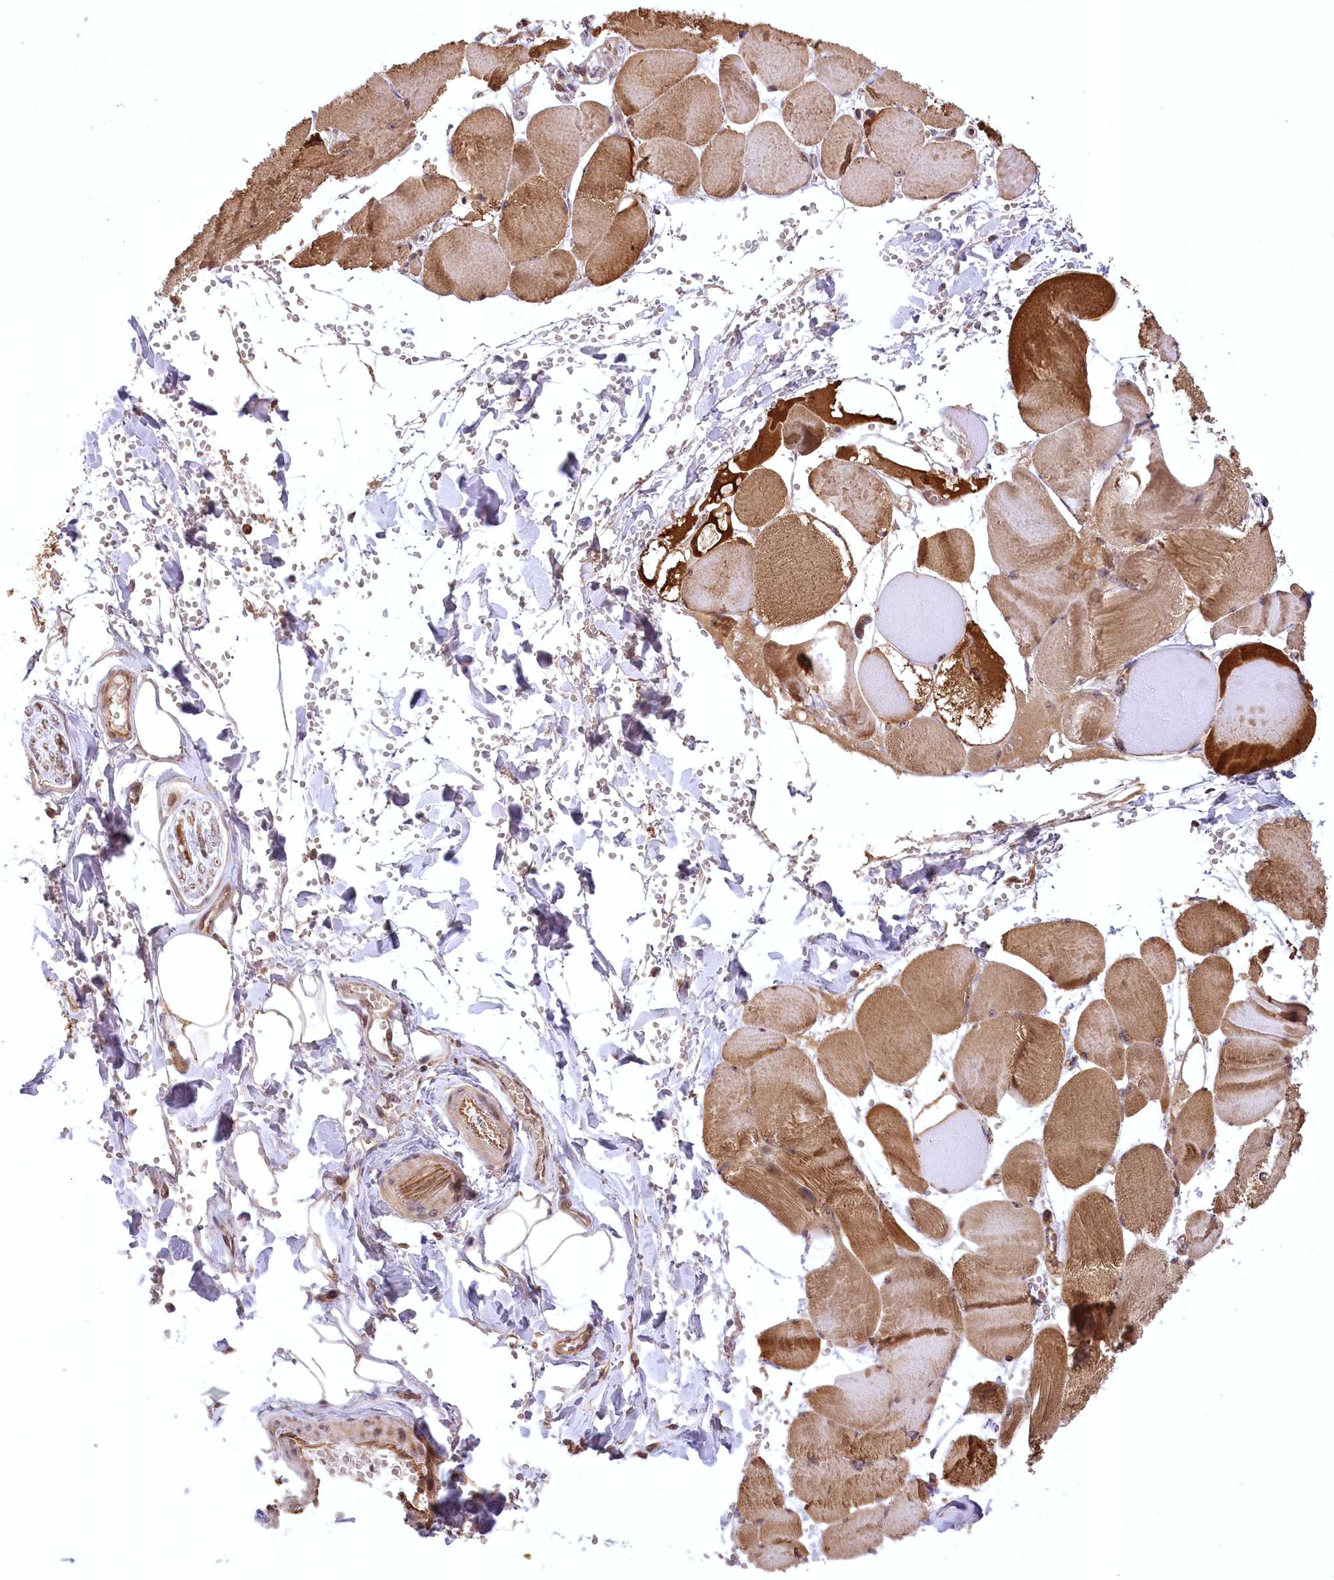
{"staining": {"intensity": "moderate", "quantity": "25%-75%", "location": "cytoplasmic/membranous,nuclear"}, "tissue": "adipose tissue", "cell_type": "Adipocytes", "image_type": "normal", "snomed": [{"axis": "morphology", "description": "Normal tissue, NOS"}, {"axis": "topography", "description": "Skeletal muscle"}, {"axis": "topography", "description": "Peripheral nerve tissue"}], "caption": "Adipose tissue stained with immunohistochemistry (IHC) displays moderate cytoplasmic/membranous,nuclear expression in about 25%-75% of adipocytes.", "gene": "SERGEF", "patient": {"sex": "female", "age": 55}}